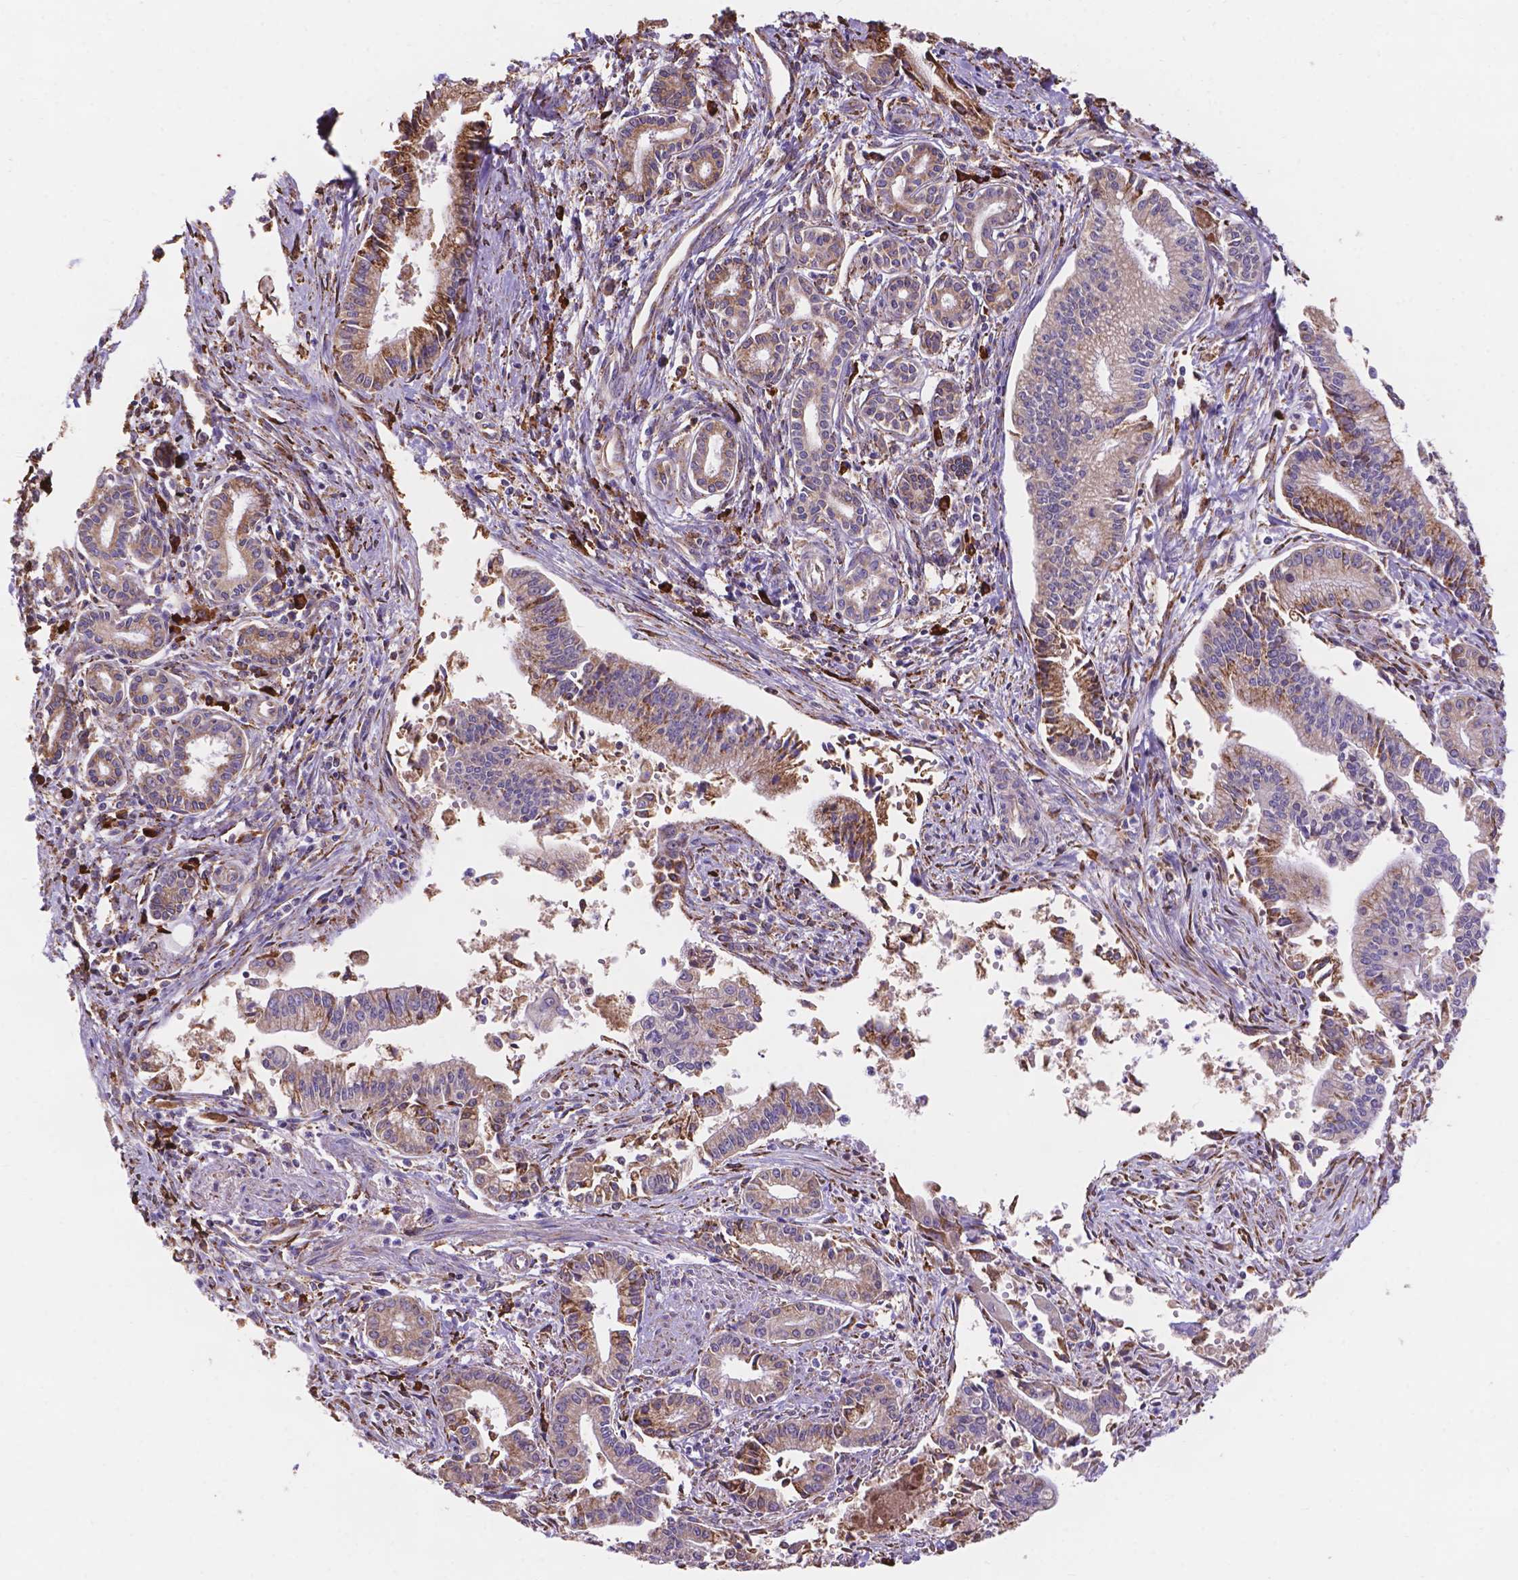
{"staining": {"intensity": "moderate", "quantity": "<25%", "location": "cytoplasmic/membranous"}, "tissue": "pancreatic cancer", "cell_type": "Tumor cells", "image_type": "cancer", "snomed": [{"axis": "morphology", "description": "Adenocarcinoma, NOS"}, {"axis": "topography", "description": "Pancreas"}], "caption": "IHC photomicrograph of adenocarcinoma (pancreatic) stained for a protein (brown), which reveals low levels of moderate cytoplasmic/membranous staining in about <25% of tumor cells.", "gene": "IPO11", "patient": {"sex": "female", "age": 65}}